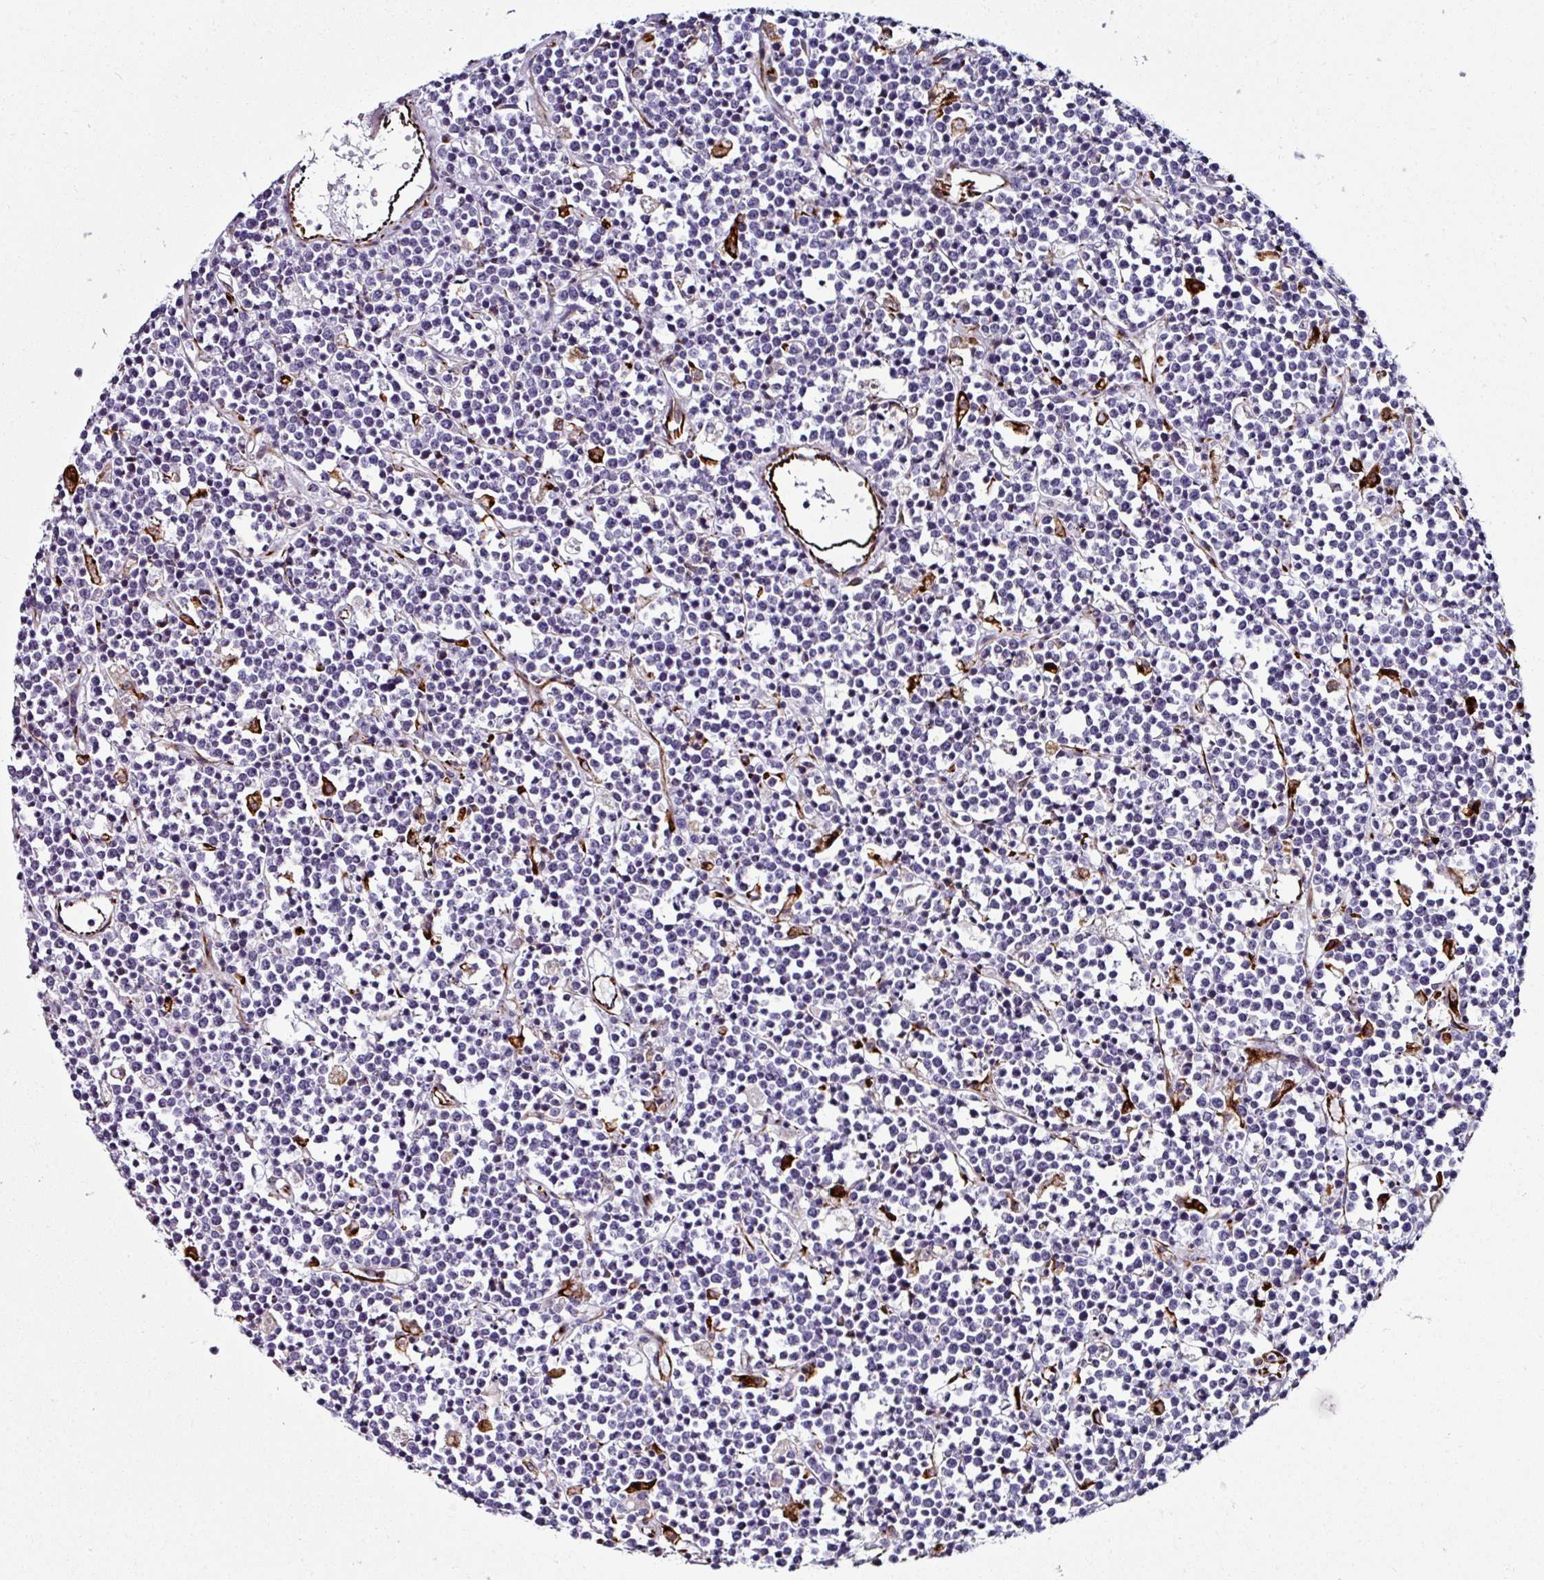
{"staining": {"intensity": "negative", "quantity": "none", "location": "none"}, "tissue": "lymphoma", "cell_type": "Tumor cells", "image_type": "cancer", "snomed": [{"axis": "morphology", "description": "Malignant lymphoma, non-Hodgkin's type, High grade"}, {"axis": "topography", "description": "Ovary"}], "caption": "The immunohistochemistry (IHC) micrograph has no significant expression in tumor cells of lymphoma tissue.", "gene": "TMPRSS9", "patient": {"sex": "female", "age": 56}}